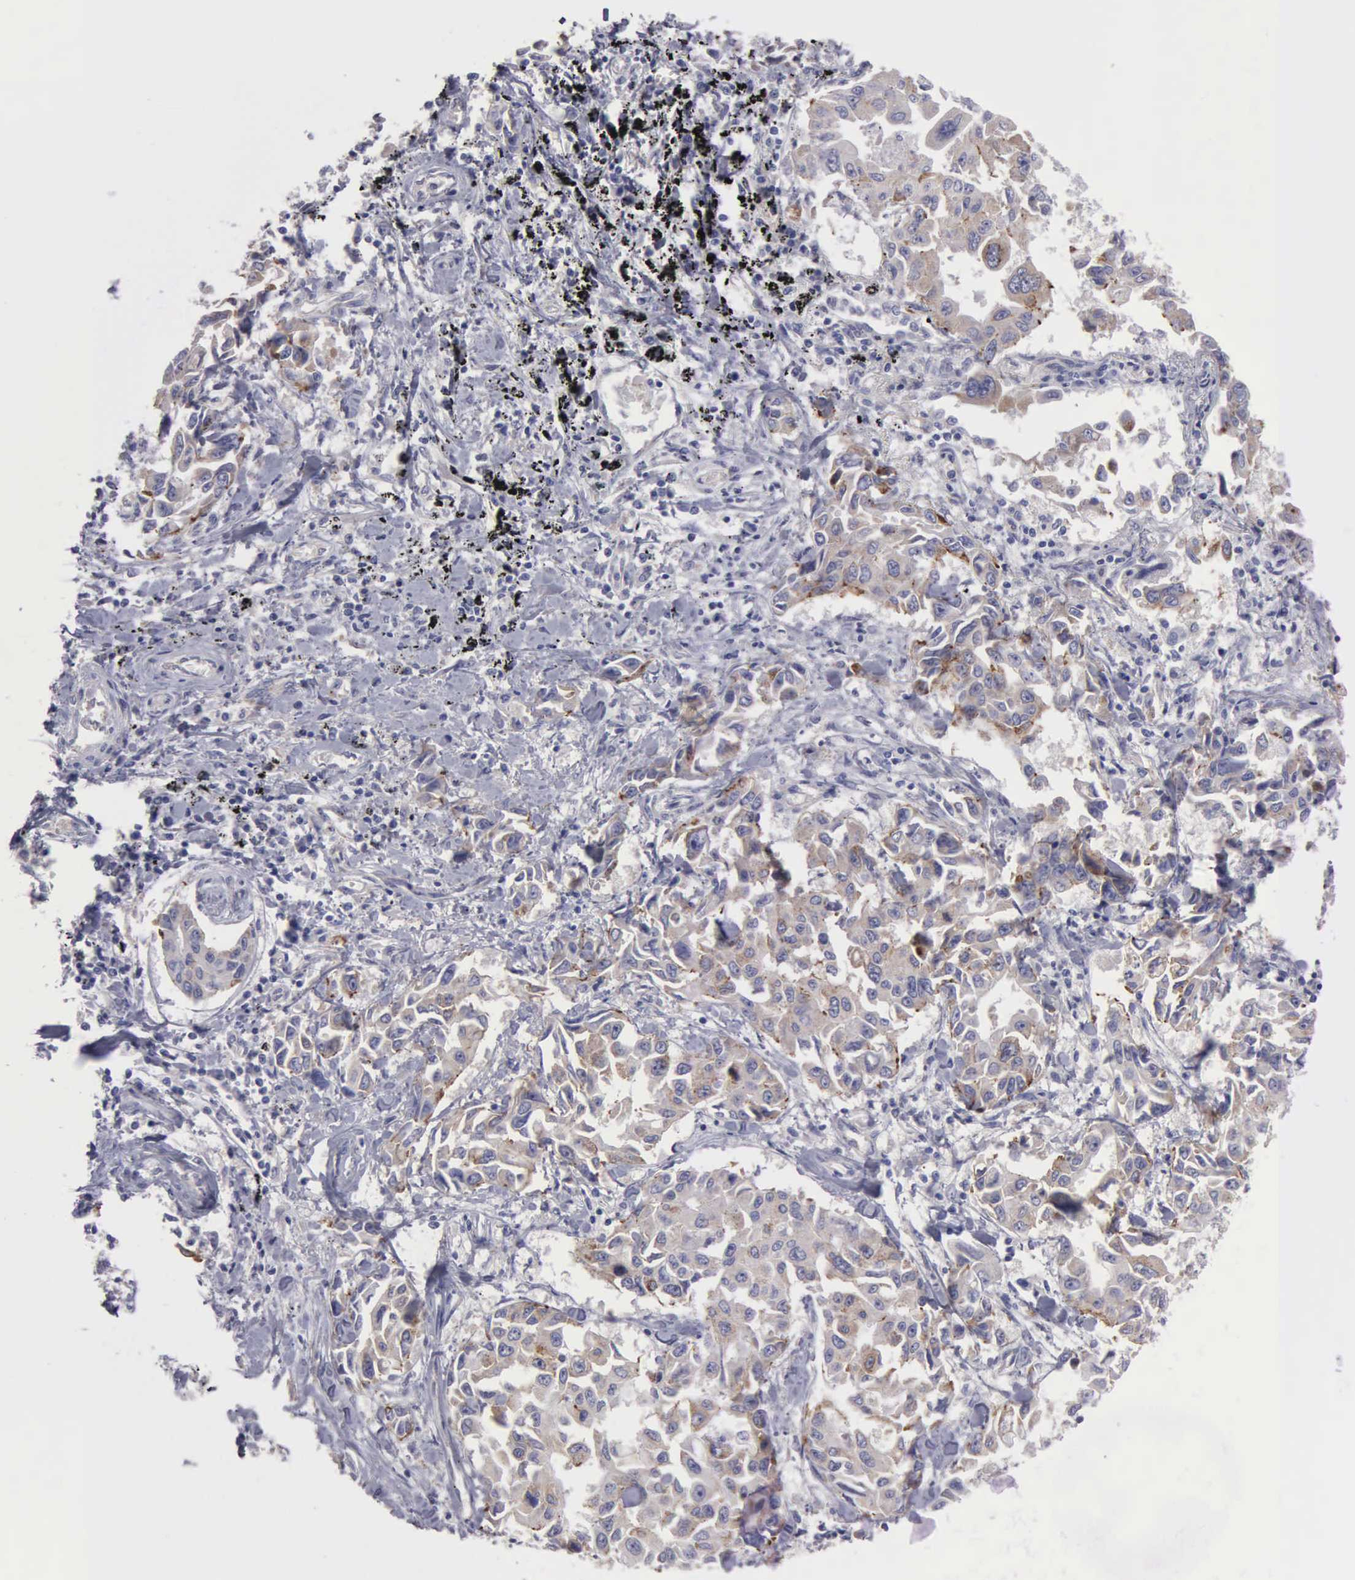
{"staining": {"intensity": "weak", "quantity": ">75%", "location": "cytoplasmic/membranous"}, "tissue": "lung cancer", "cell_type": "Tumor cells", "image_type": "cancer", "snomed": [{"axis": "morphology", "description": "Adenocarcinoma, NOS"}, {"axis": "topography", "description": "Lung"}], "caption": "High-power microscopy captured an IHC micrograph of adenocarcinoma (lung), revealing weak cytoplasmic/membranous expression in approximately >75% of tumor cells.", "gene": "APP", "patient": {"sex": "male", "age": 64}}